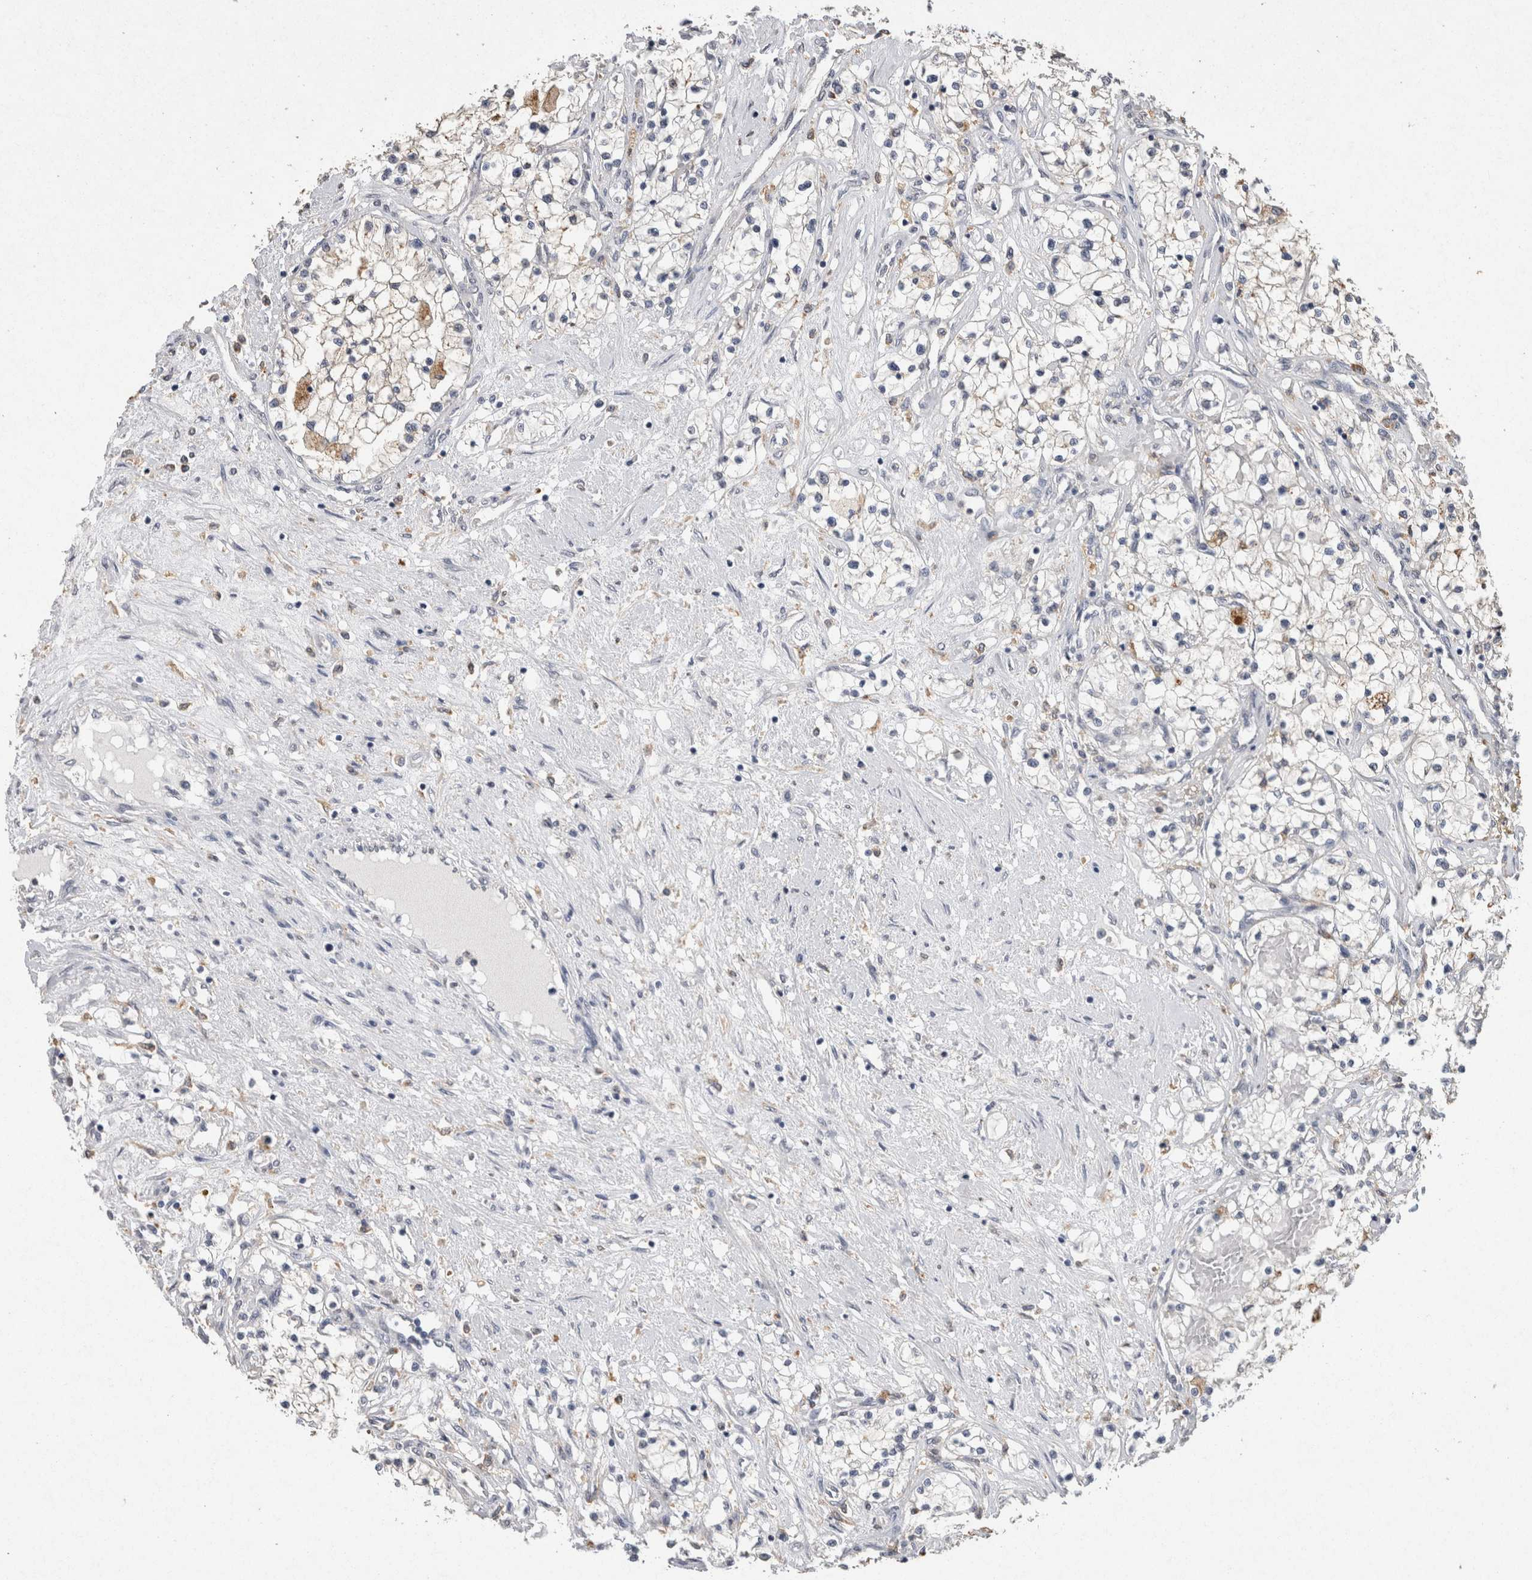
{"staining": {"intensity": "negative", "quantity": "none", "location": "none"}, "tissue": "renal cancer", "cell_type": "Tumor cells", "image_type": "cancer", "snomed": [{"axis": "morphology", "description": "Adenocarcinoma, NOS"}, {"axis": "topography", "description": "Kidney"}], "caption": "Renal cancer was stained to show a protein in brown. There is no significant positivity in tumor cells.", "gene": "CNTFR", "patient": {"sex": "male", "age": 68}}